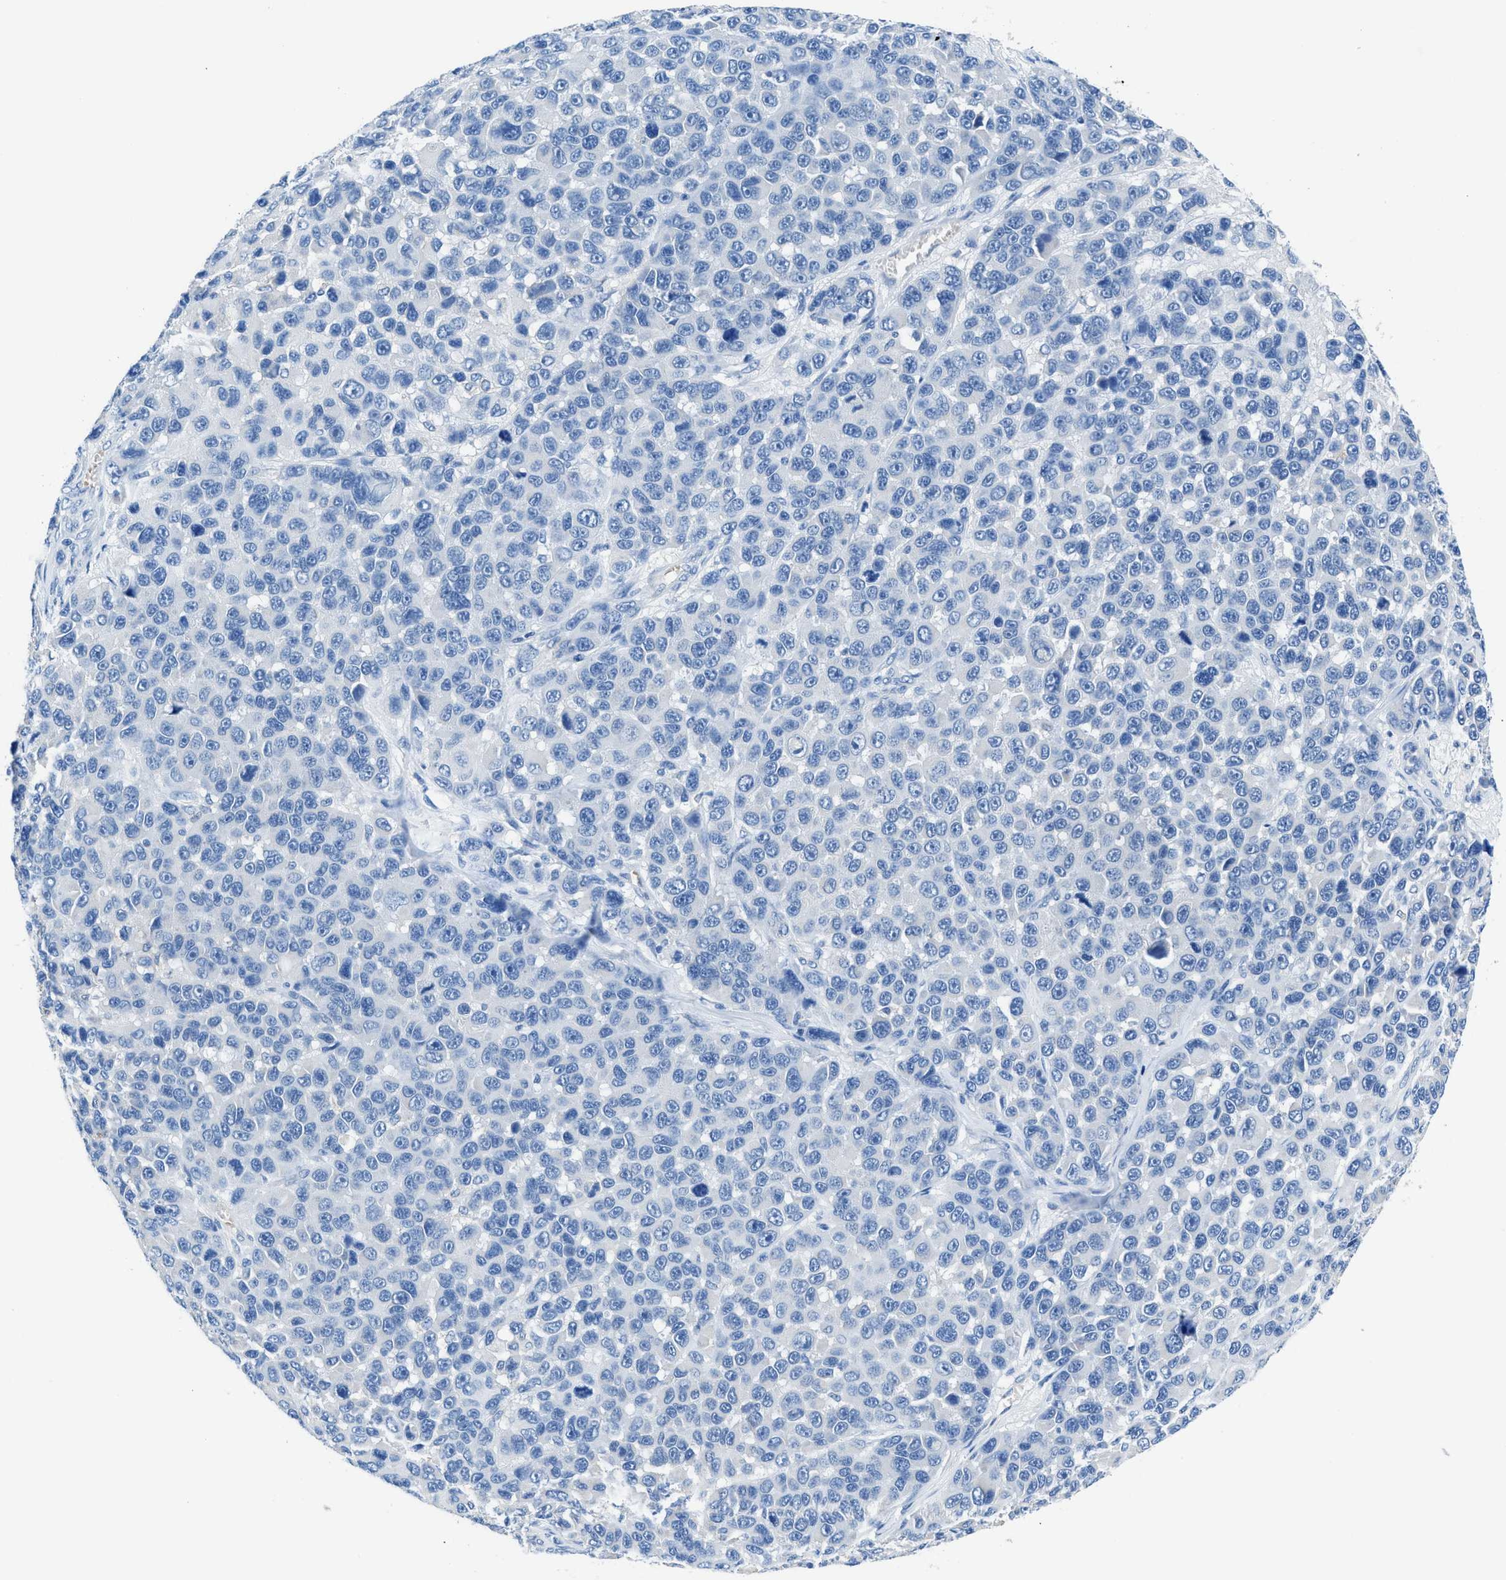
{"staining": {"intensity": "negative", "quantity": "none", "location": "none"}, "tissue": "melanoma", "cell_type": "Tumor cells", "image_type": "cancer", "snomed": [{"axis": "morphology", "description": "Malignant melanoma, NOS"}, {"axis": "topography", "description": "Skin"}], "caption": "Immunohistochemistry photomicrograph of melanoma stained for a protein (brown), which demonstrates no positivity in tumor cells. The staining was performed using DAB to visualize the protein expression in brown, while the nuclei were stained in blue with hematoxylin (Magnification: 20x).", "gene": "NEB", "patient": {"sex": "male", "age": 53}}